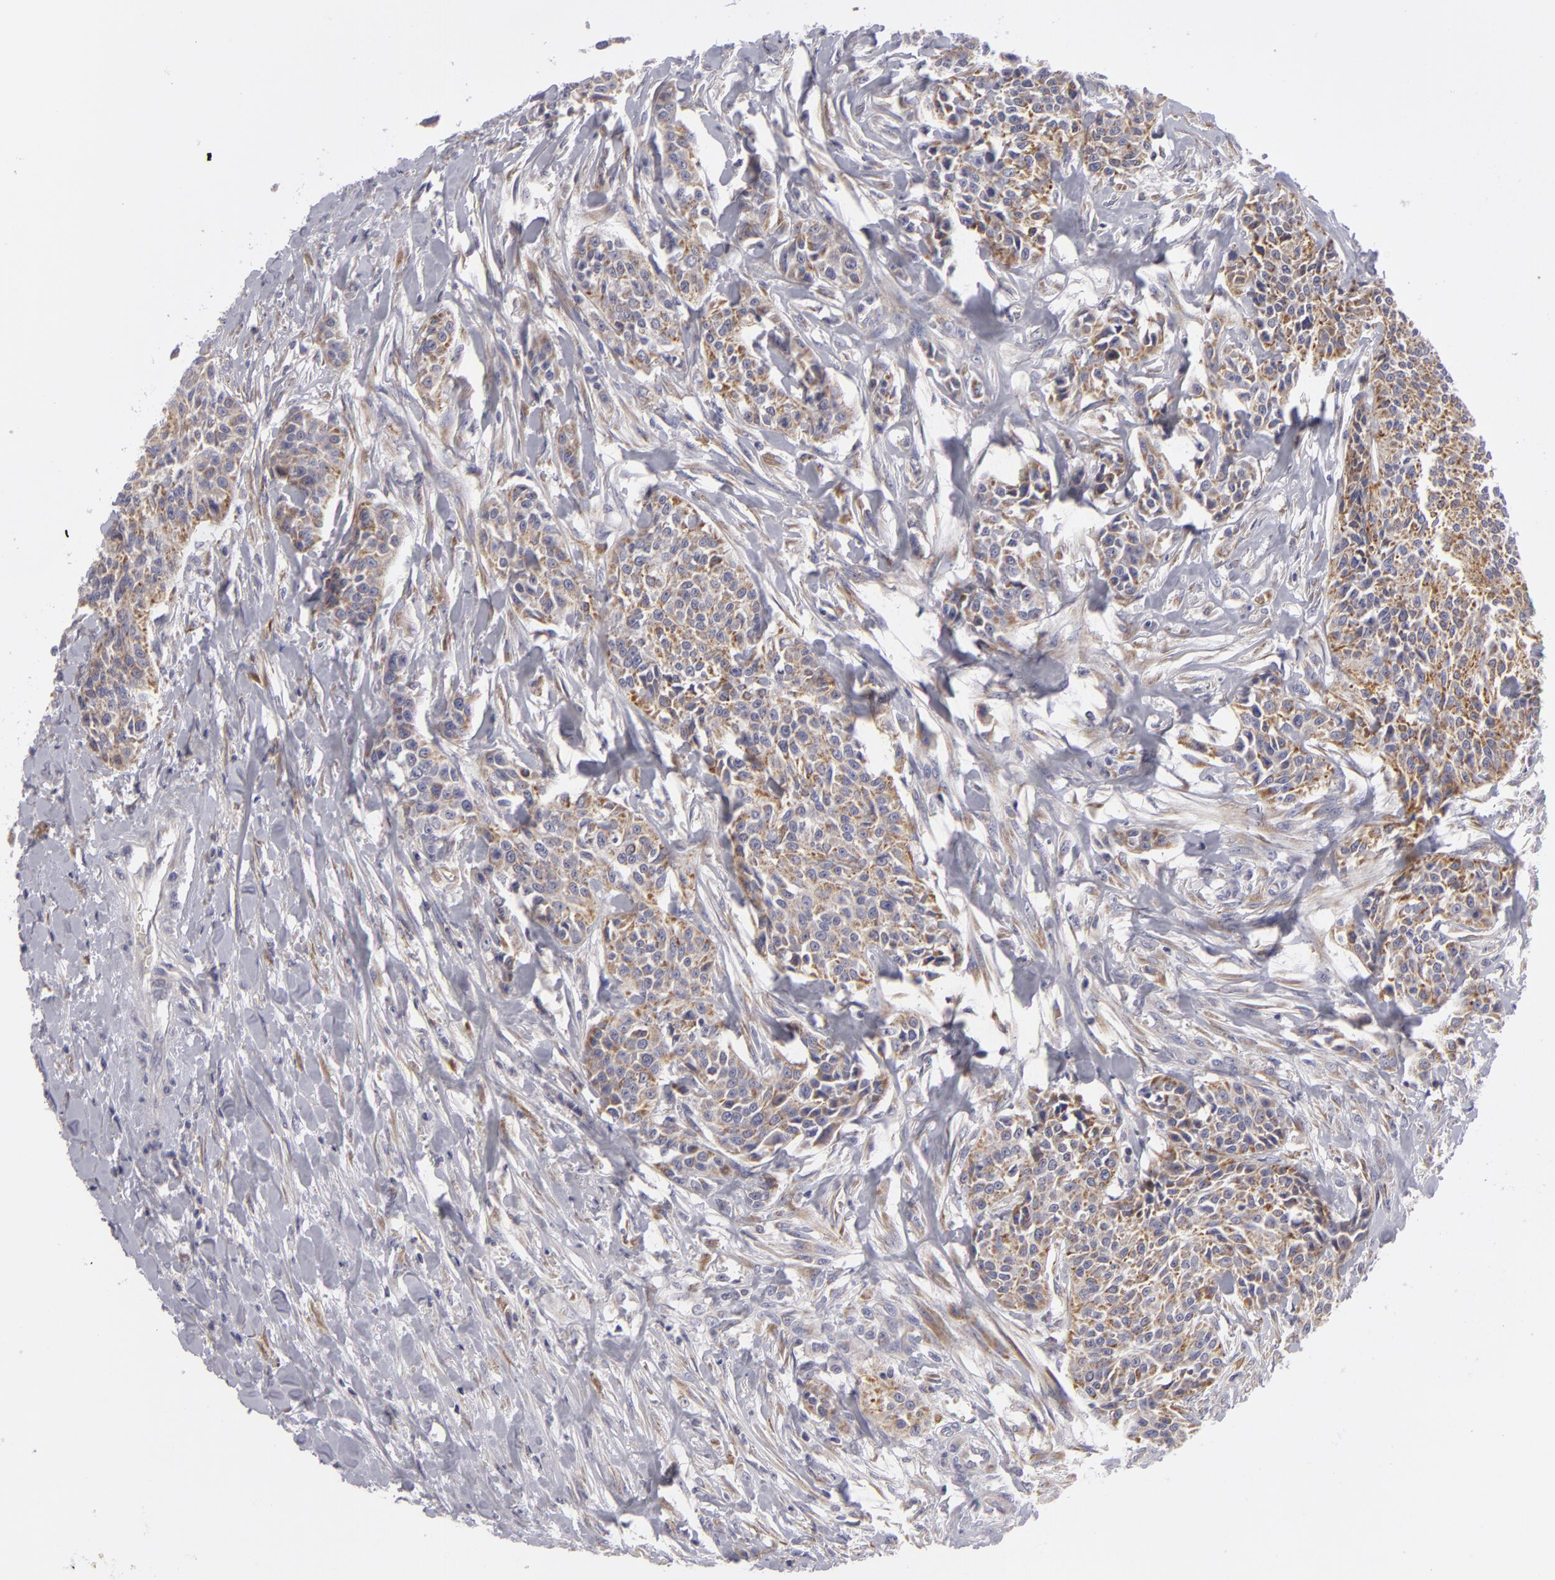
{"staining": {"intensity": "moderate", "quantity": ">75%", "location": "cytoplasmic/membranous"}, "tissue": "urothelial cancer", "cell_type": "Tumor cells", "image_type": "cancer", "snomed": [{"axis": "morphology", "description": "Urothelial carcinoma, High grade"}, {"axis": "topography", "description": "Urinary bladder"}], "caption": "Immunohistochemical staining of human urothelial cancer reveals medium levels of moderate cytoplasmic/membranous protein staining in approximately >75% of tumor cells. Ihc stains the protein in brown and the nuclei are stained blue.", "gene": "ATP2B3", "patient": {"sex": "male", "age": 56}}